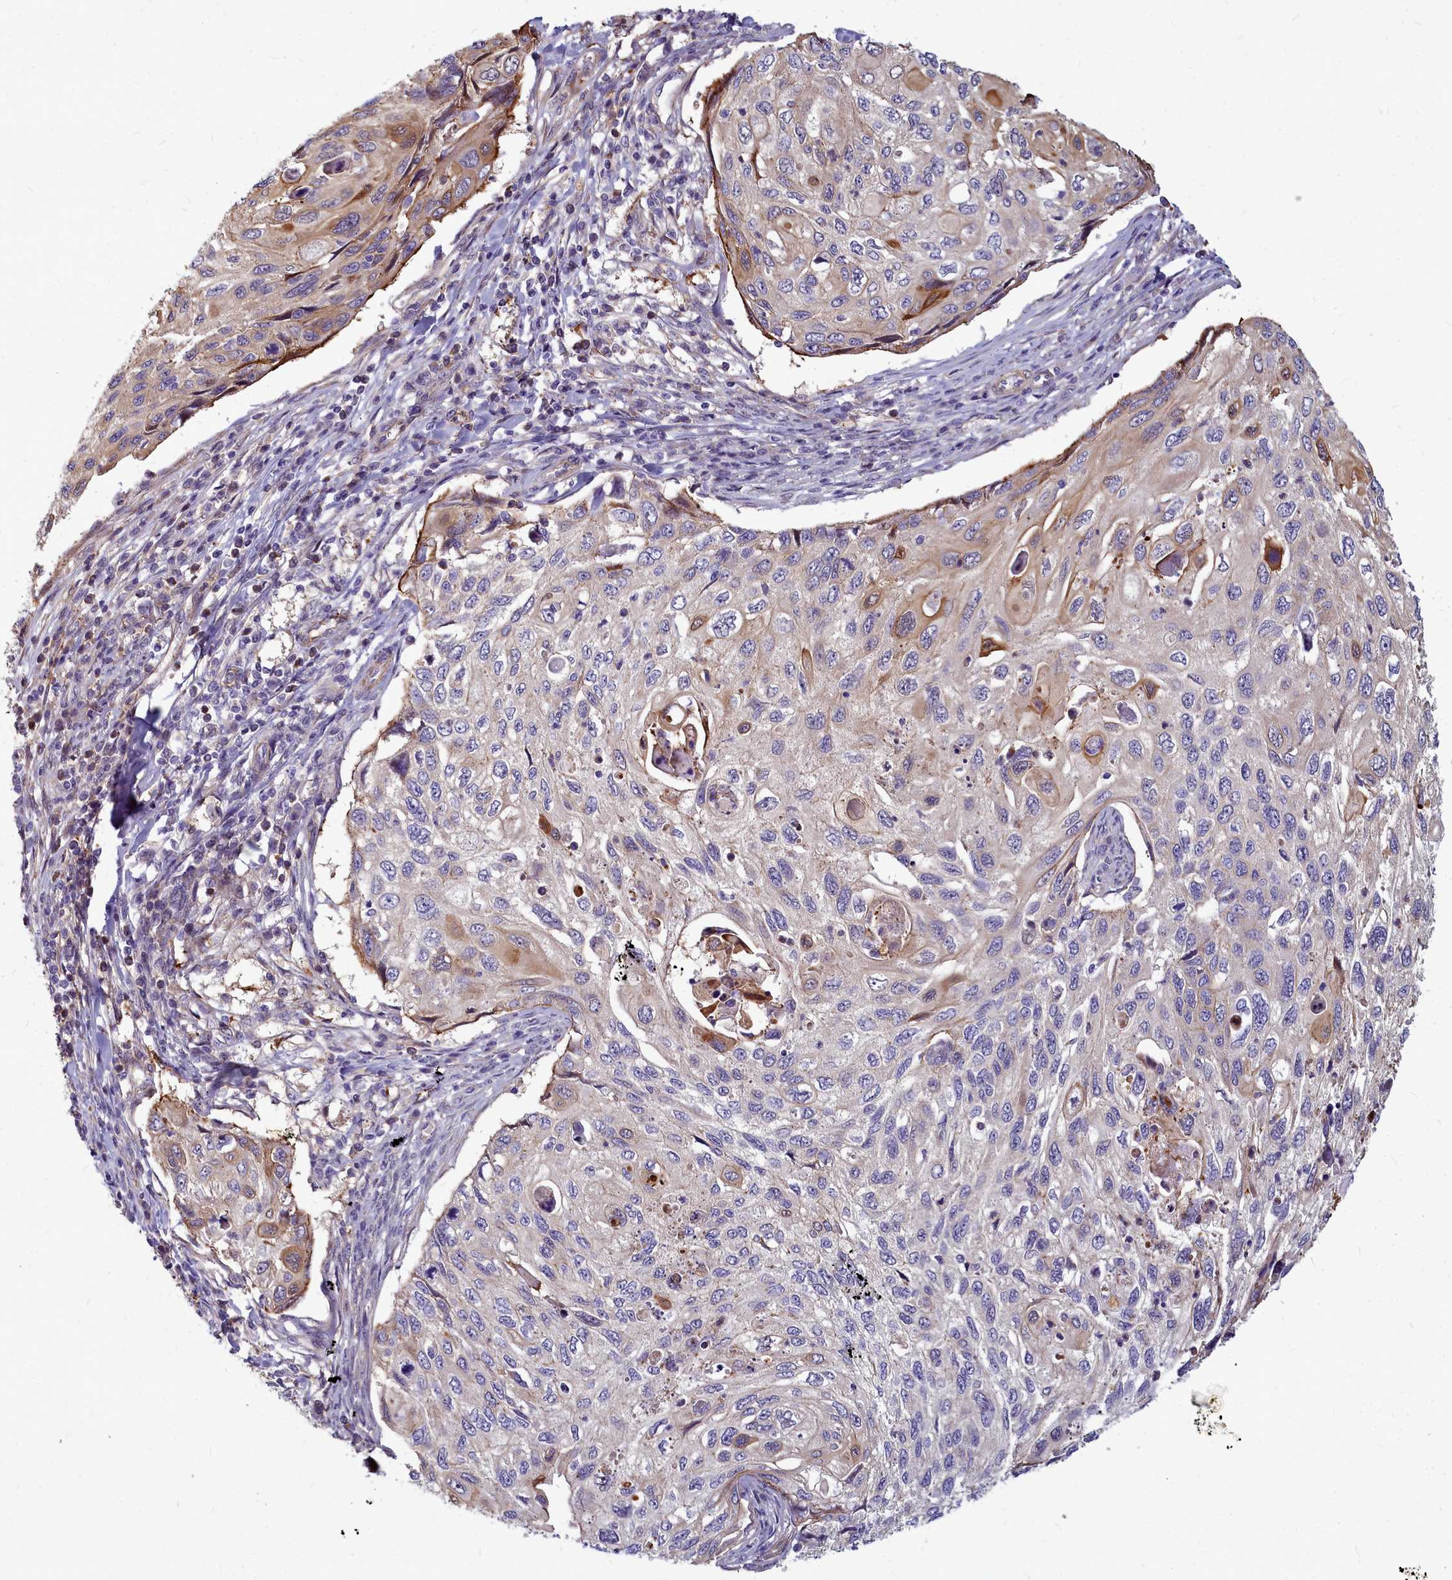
{"staining": {"intensity": "moderate", "quantity": "<25%", "location": "cytoplasmic/membranous"}, "tissue": "cervical cancer", "cell_type": "Tumor cells", "image_type": "cancer", "snomed": [{"axis": "morphology", "description": "Squamous cell carcinoma, NOS"}, {"axis": "topography", "description": "Cervix"}], "caption": "Protein staining by immunohistochemistry shows moderate cytoplasmic/membranous positivity in about <25% of tumor cells in cervical cancer.", "gene": "TTC5", "patient": {"sex": "female", "age": 70}}